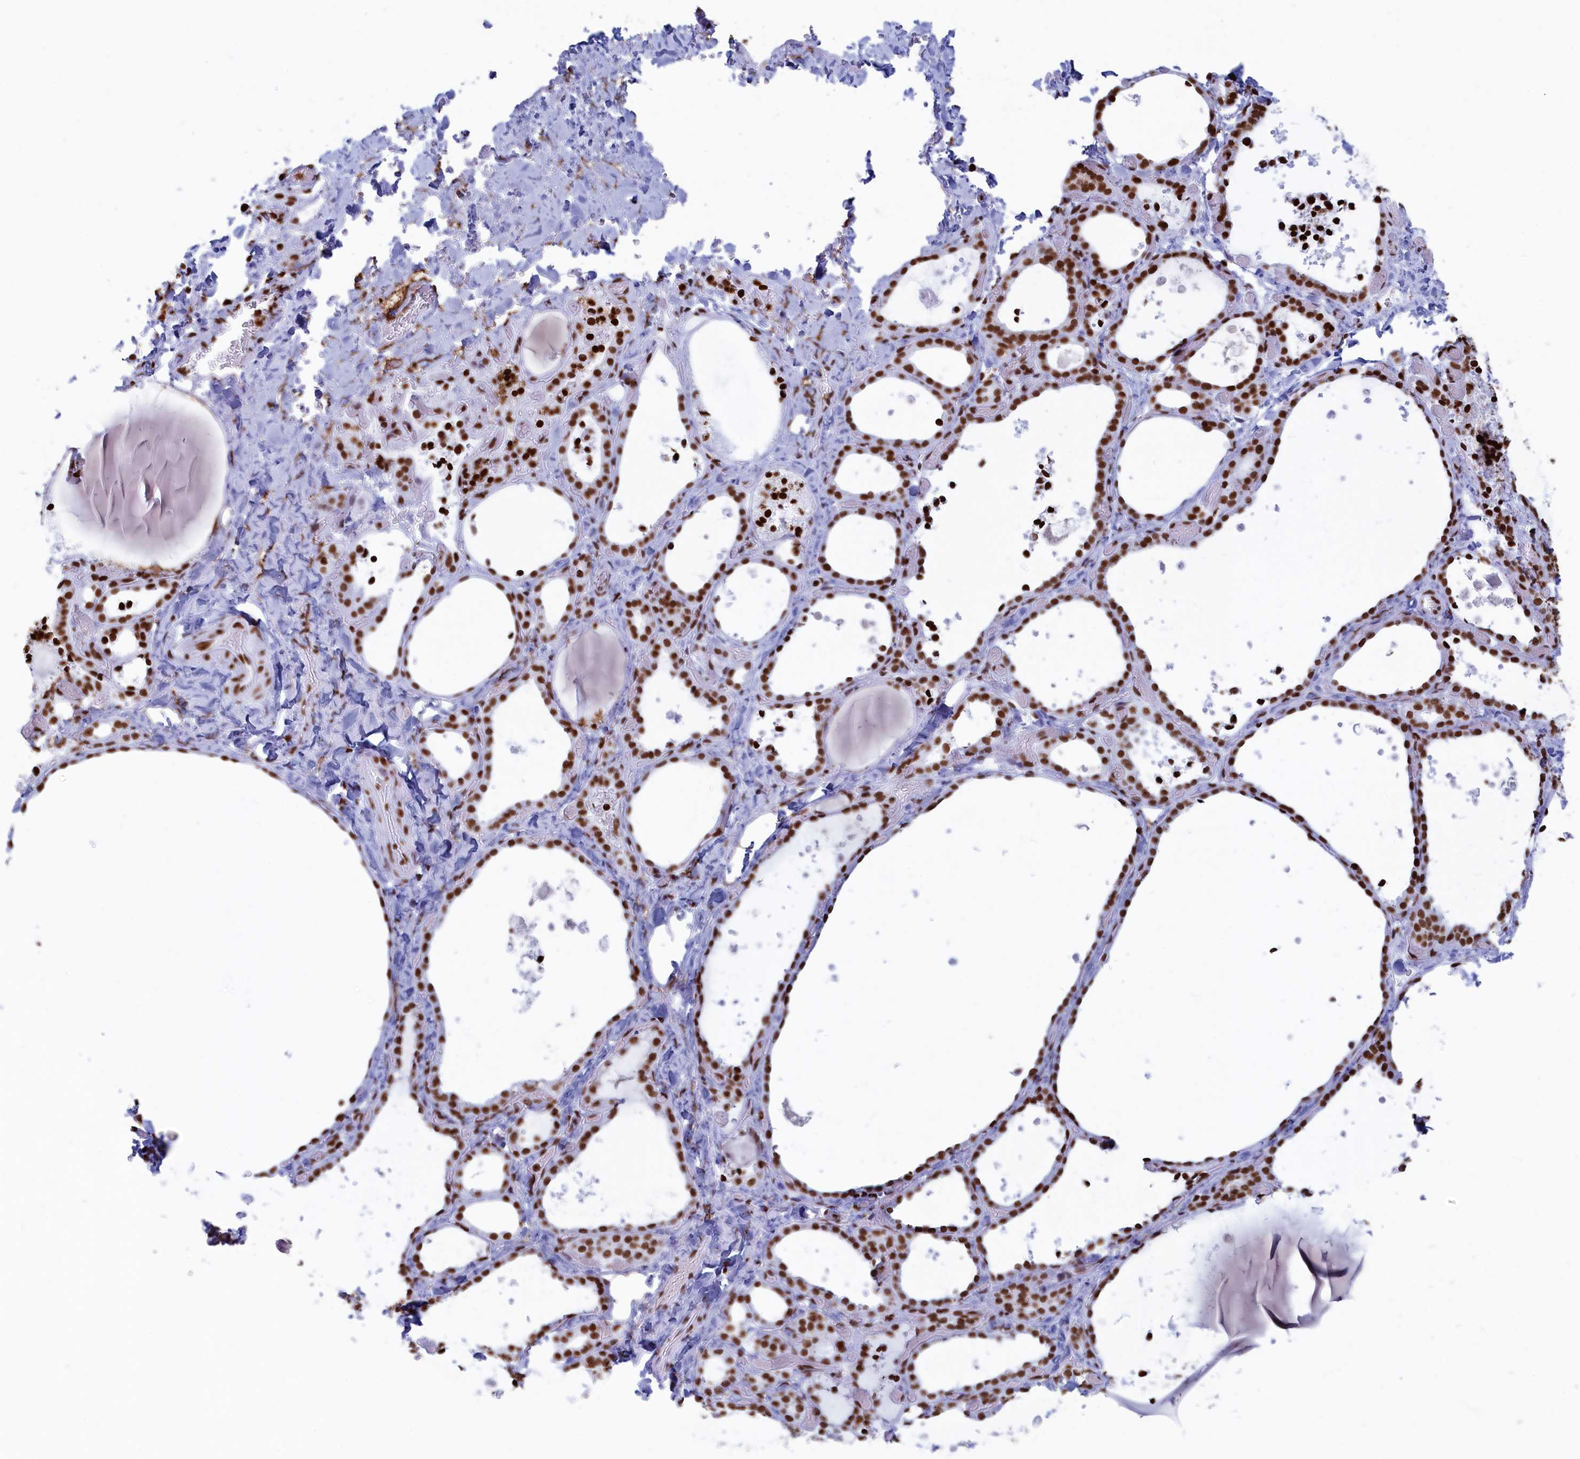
{"staining": {"intensity": "strong", "quantity": ">75%", "location": "nuclear"}, "tissue": "thyroid gland", "cell_type": "Glandular cells", "image_type": "normal", "snomed": [{"axis": "morphology", "description": "Normal tissue, NOS"}, {"axis": "topography", "description": "Thyroid gland"}], "caption": "This is a micrograph of IHC staining of normal thyroid gland, which shows strong staining in the nuclear of glandular cells.", "gene": "APOBEC3A", "patient": {"sex": "female", "age": 44}}